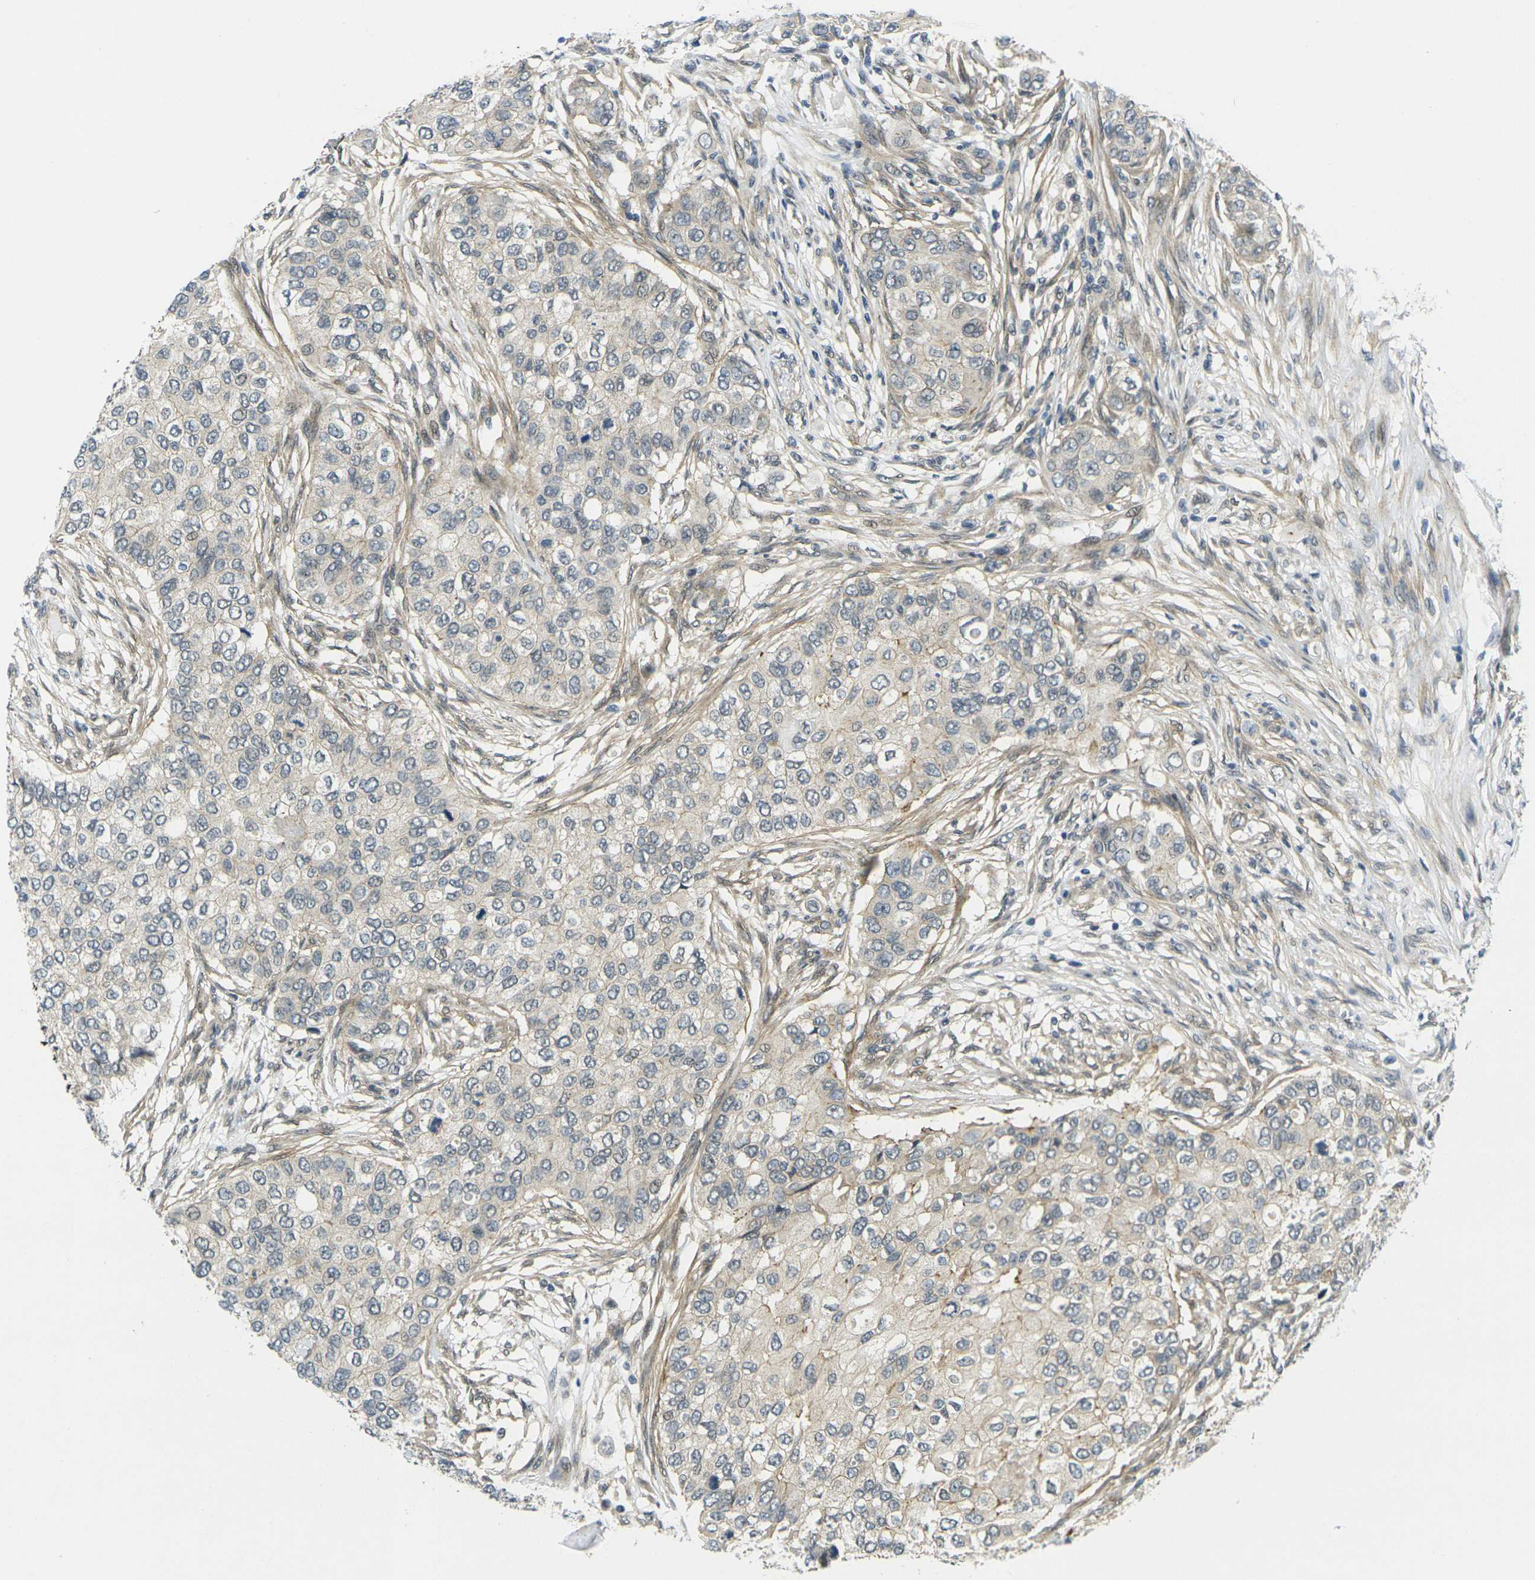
{"staining": {"intensity": "weak", "quantity": "<25%", "location": "cytoplasmic/membranous"}, "tissue": "breast cancer", "cell_type": "Tumor cells", "image_type": "cancer", "snomed": [{"axis": "morphology", "description": "Normal tissue, NOS"}, {"axis": "morphology", "description": "Duct carcinoma"}, {"axis": "topography", "description": "Breast"}], "caption": "This is an IHC micrograph of breast cancer. There is no positivity in tumor cells.", "gene": "KCTD10", "patient": {"sex": "female", "age": 49}}